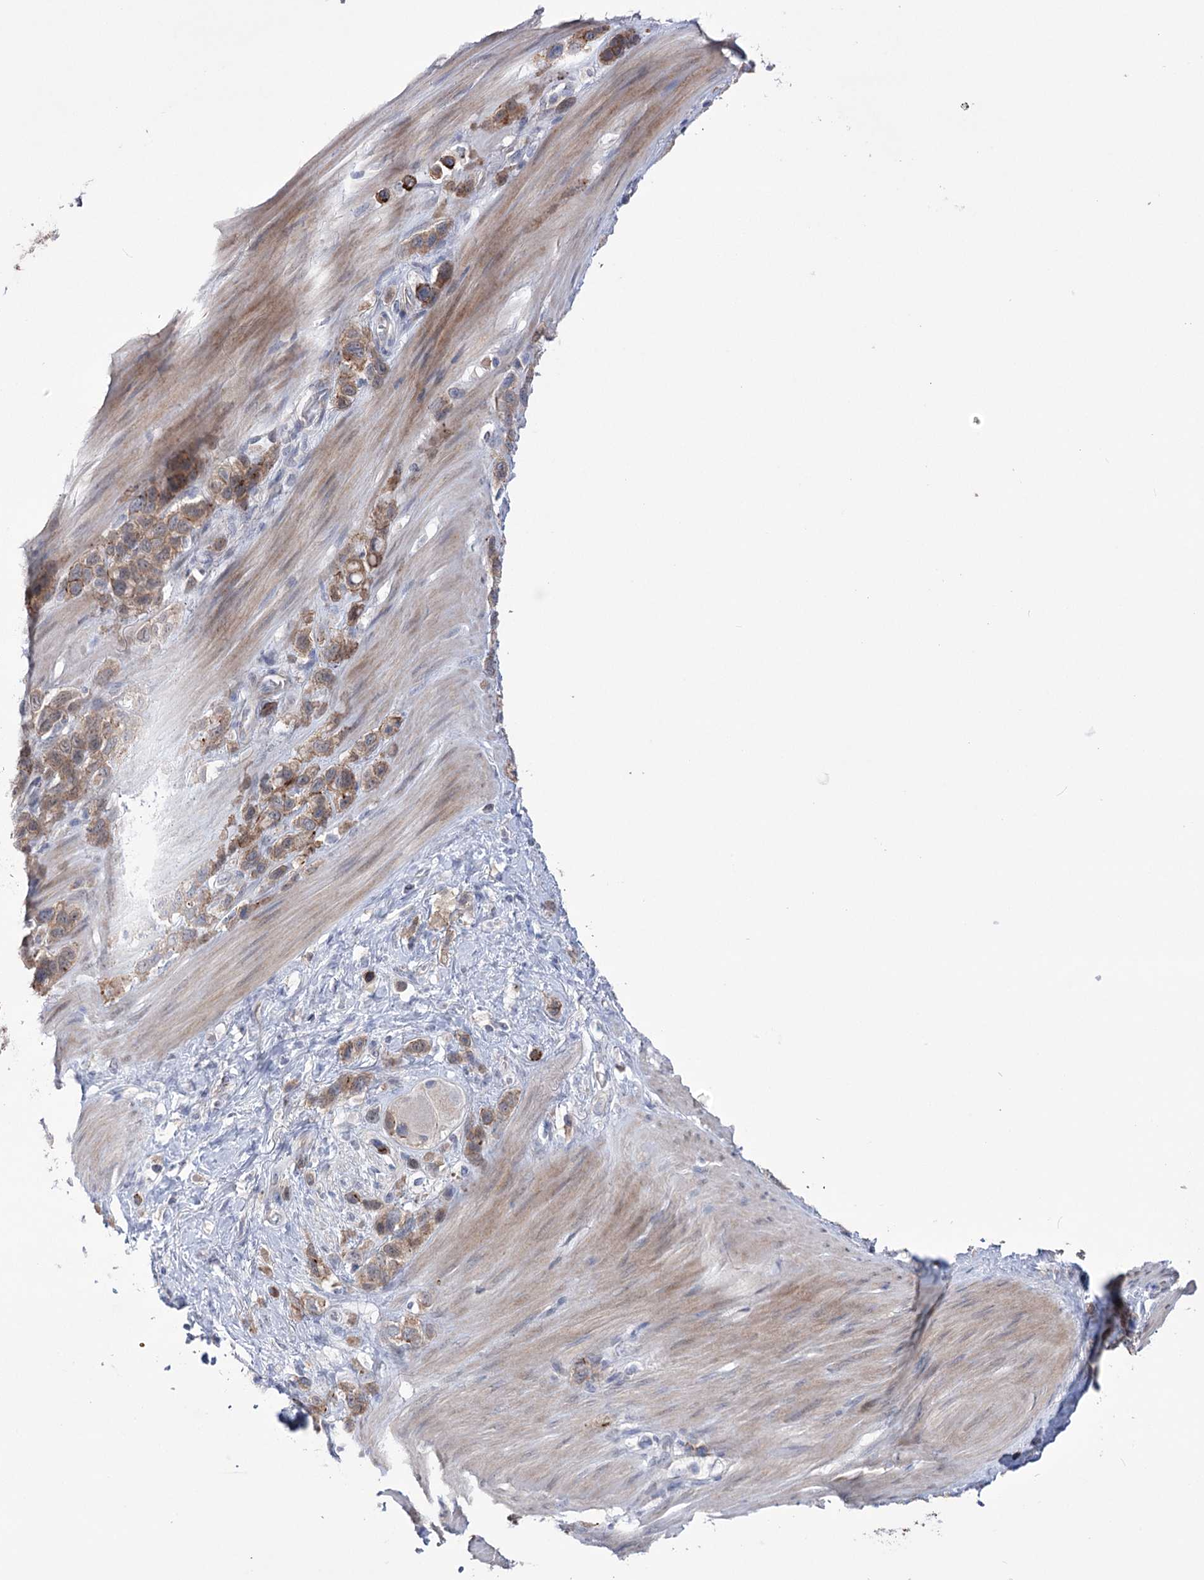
{"staining": {"intensity": "weak", "quantity": ">75%", "location": "cytoplasmic/membranous"}, "tissue": "stomach cancer", "cell_type": "Tumor cells", "image_type": "cancer", "snomed": [{"axis": "morphology", "description": "Adenocarcinoma, NOS"}, {"axis": "morphology", "description": "Adenocarcinoma, High grade"}, {"axis": "topography", "description": "Stomach, upper"}, {"axis": "topography", "description": "Stomach, lower"}], "caption": "Immunohistochemical staining of human stomach adenocarcinoma (high-grade) reveals low levels of weak cytoplasmic/membranous expression in approximately >75% of tumor cells.", "gene": "TRIM71", "patient": {"sex": "female", "age": 65}}